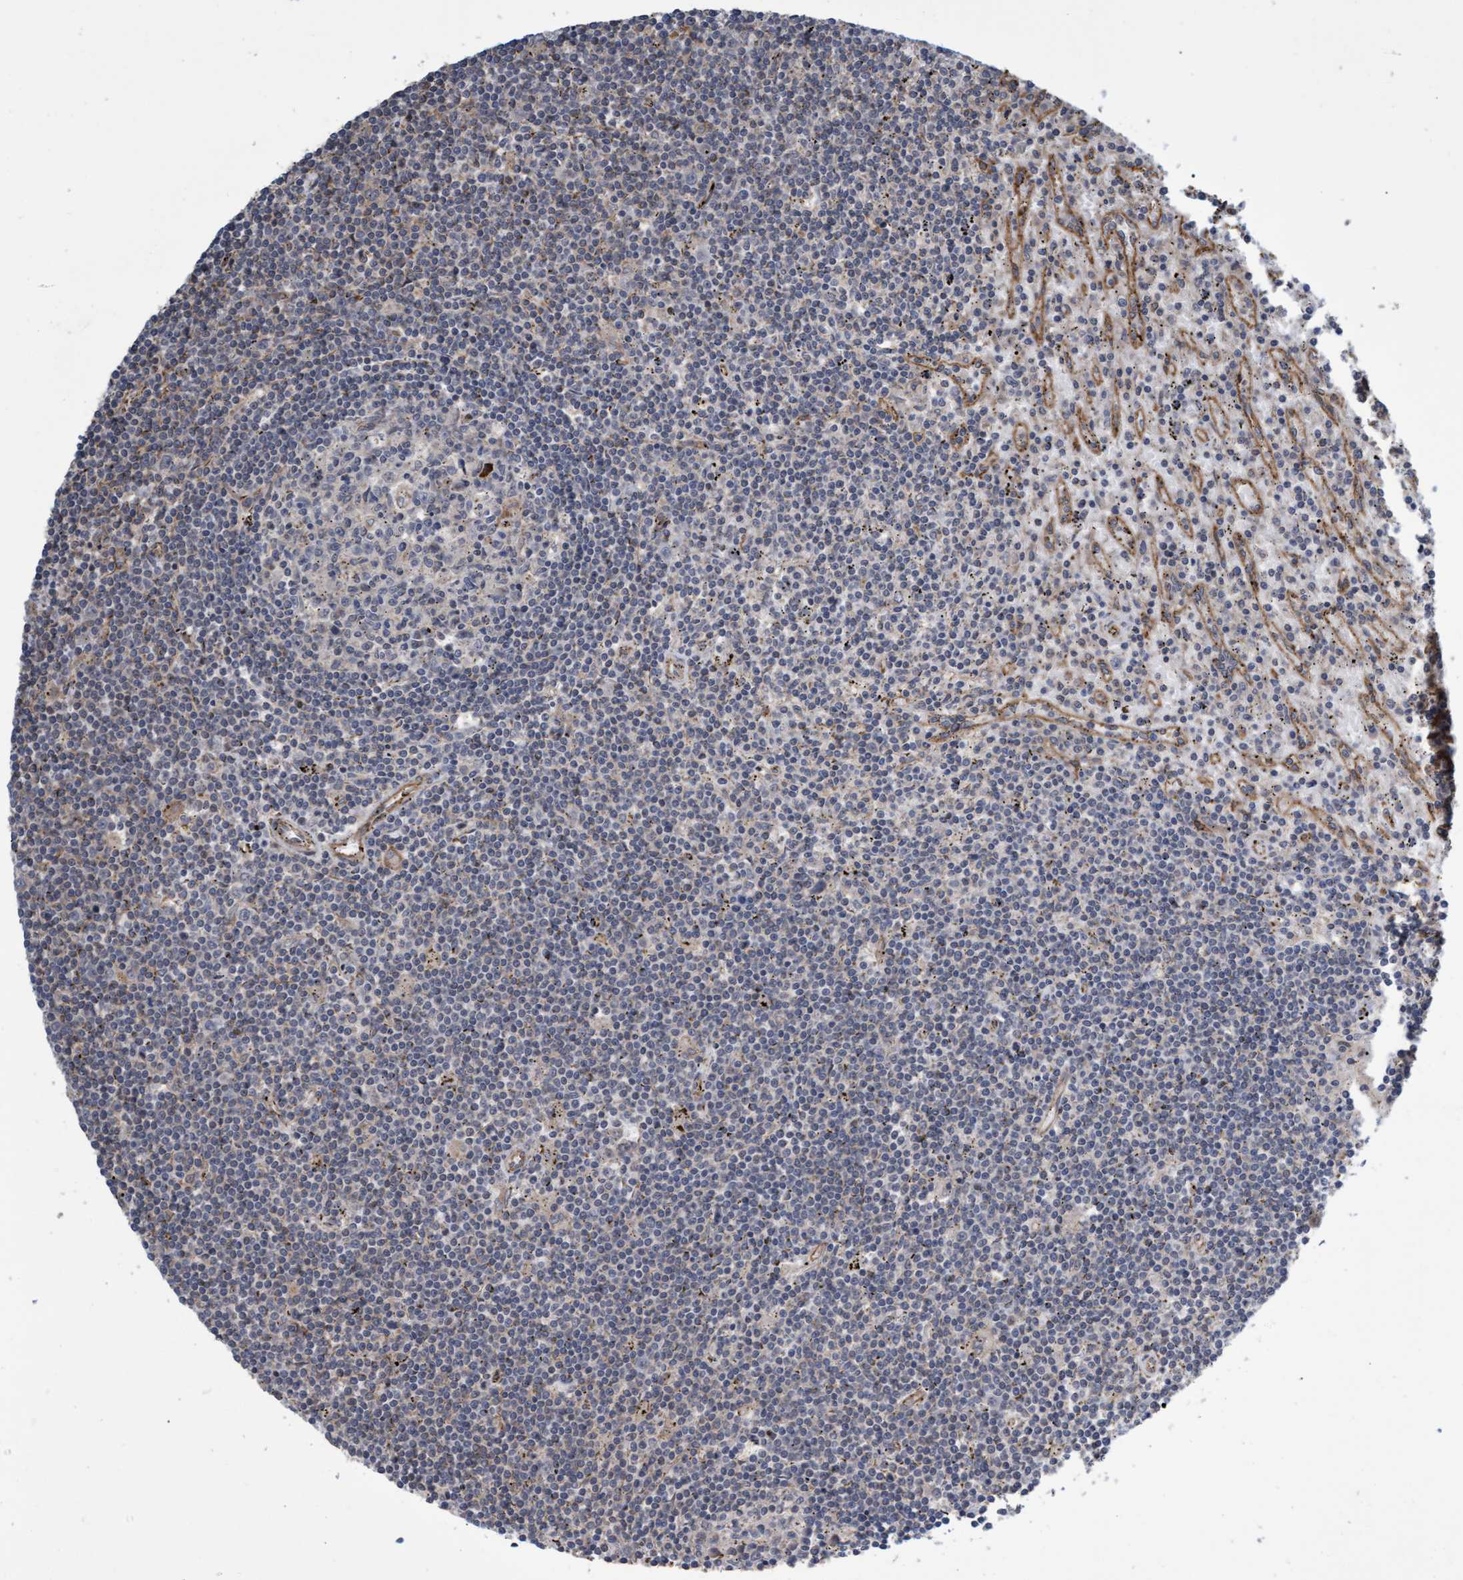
{"staining": {"intensity": "negative", "quantity": "none", "location": "none"}, "tissue": "lymphoma", "cell_type": "Tumor cells", "image_type": "cancer", "snomed": [{"axis": "morphology", "description": "Malignant lymphoma, non-Hodgkin's type, Low grade"}, {"axis": "topography", "description": "Spleen"}], "caption": "IHC micrograph of neoplastic tissue: lymphoma stained with DAB (3,3'-diaminobenzidine) shows no significant protein expression in tumor cells.", "gene": "TNFRSF10B", "patient": {"sex": "male", "age": 76}}